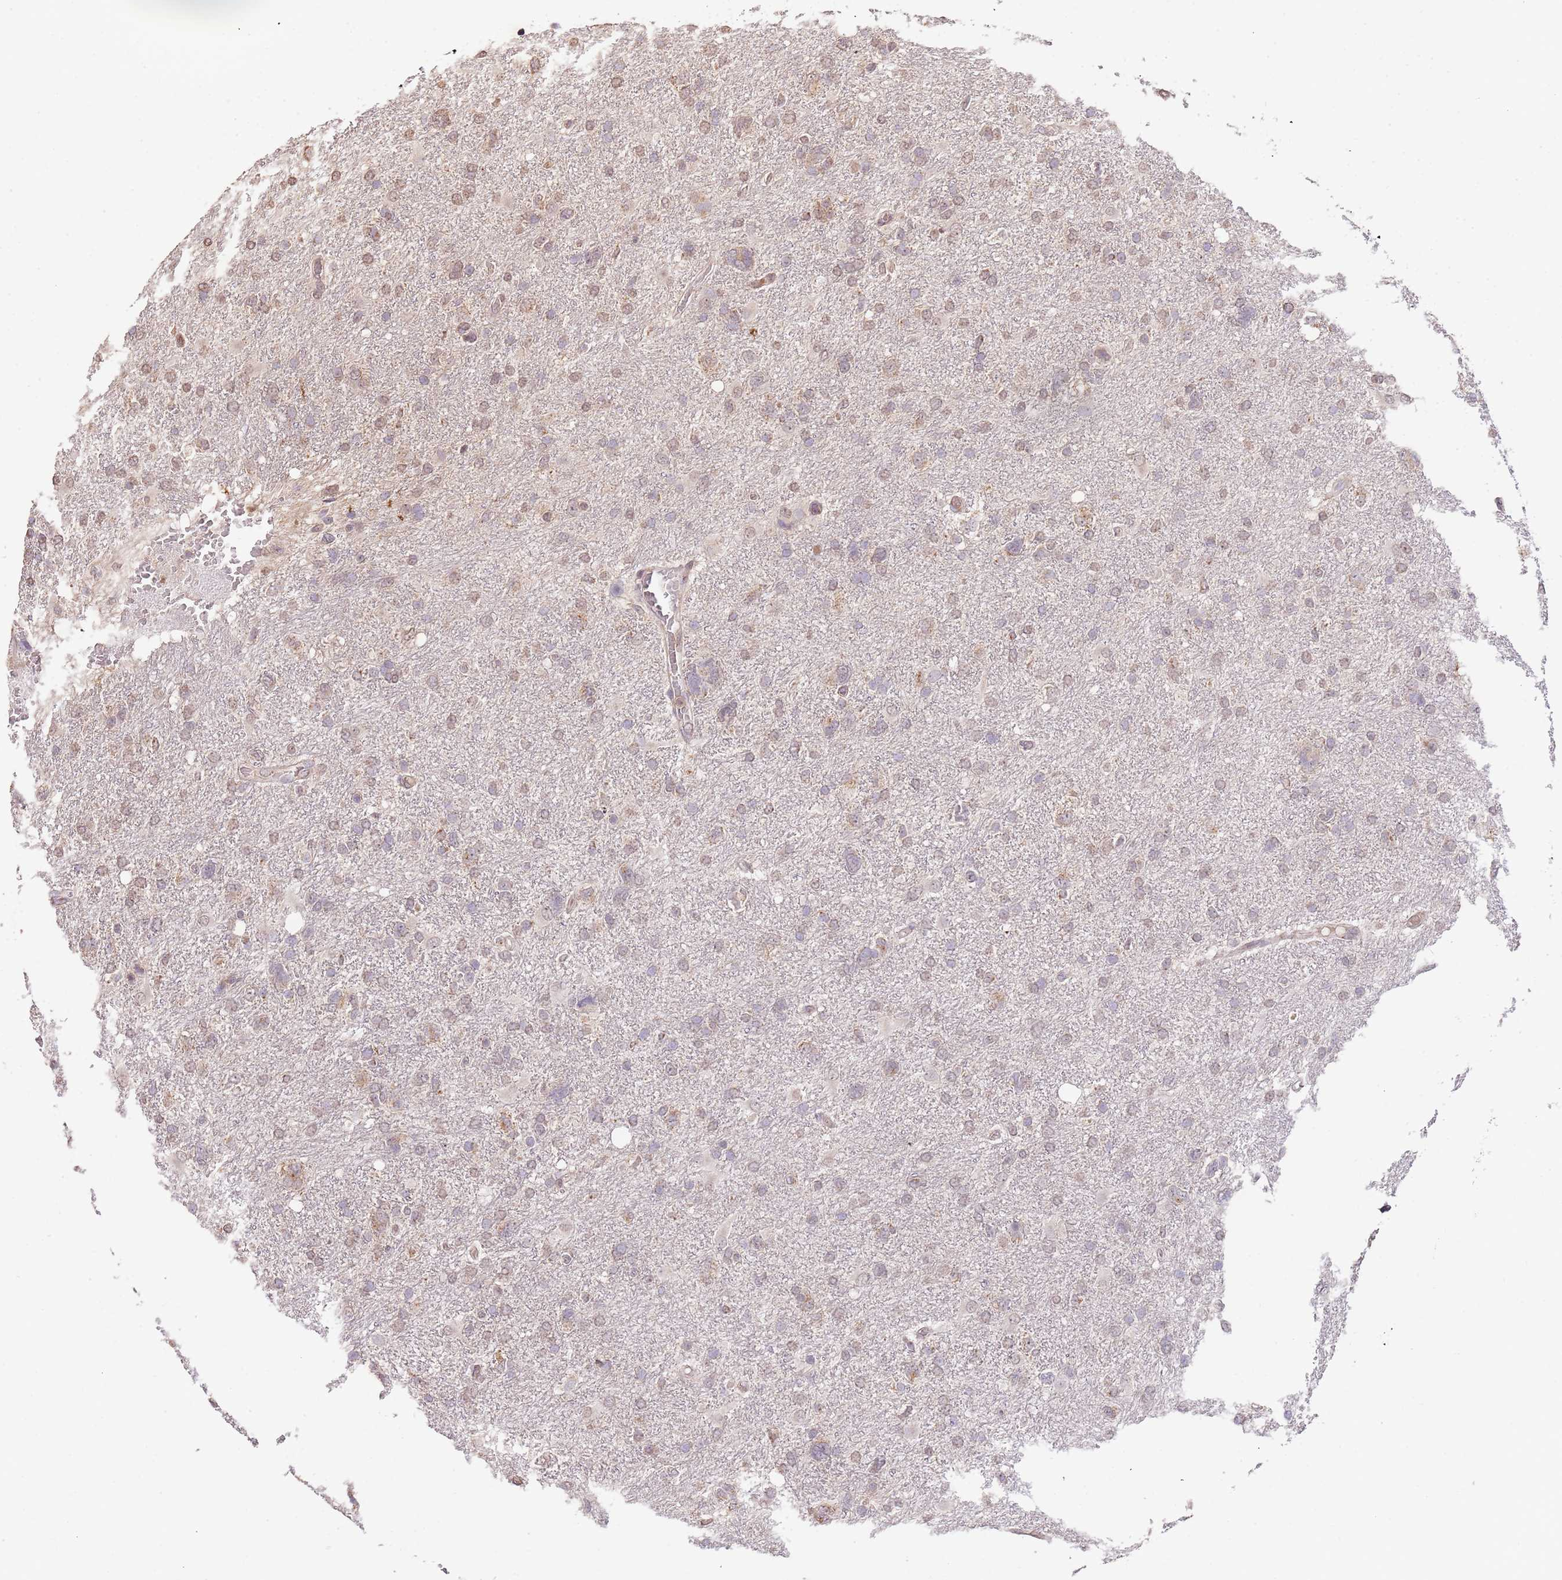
{"staining": {"intensity": "weak", "quantity": "25%-75%", "location": "nuclear"}, "tissue": "glioma", "cell_type": "Tumor cells", "image_type": "cancer", "snomed": [{"axis": "morphology", "description": "Glioma, malignant, High grade"}, {"axis": "topography", "description": "Brain"}], "caption": "Malignant high-grade glioma tissue displays weak nuclear positivity in about 25%-75% of tumor cells", "gene": "SLC16A4", "patient": {"sex": "male", "age": 61}}